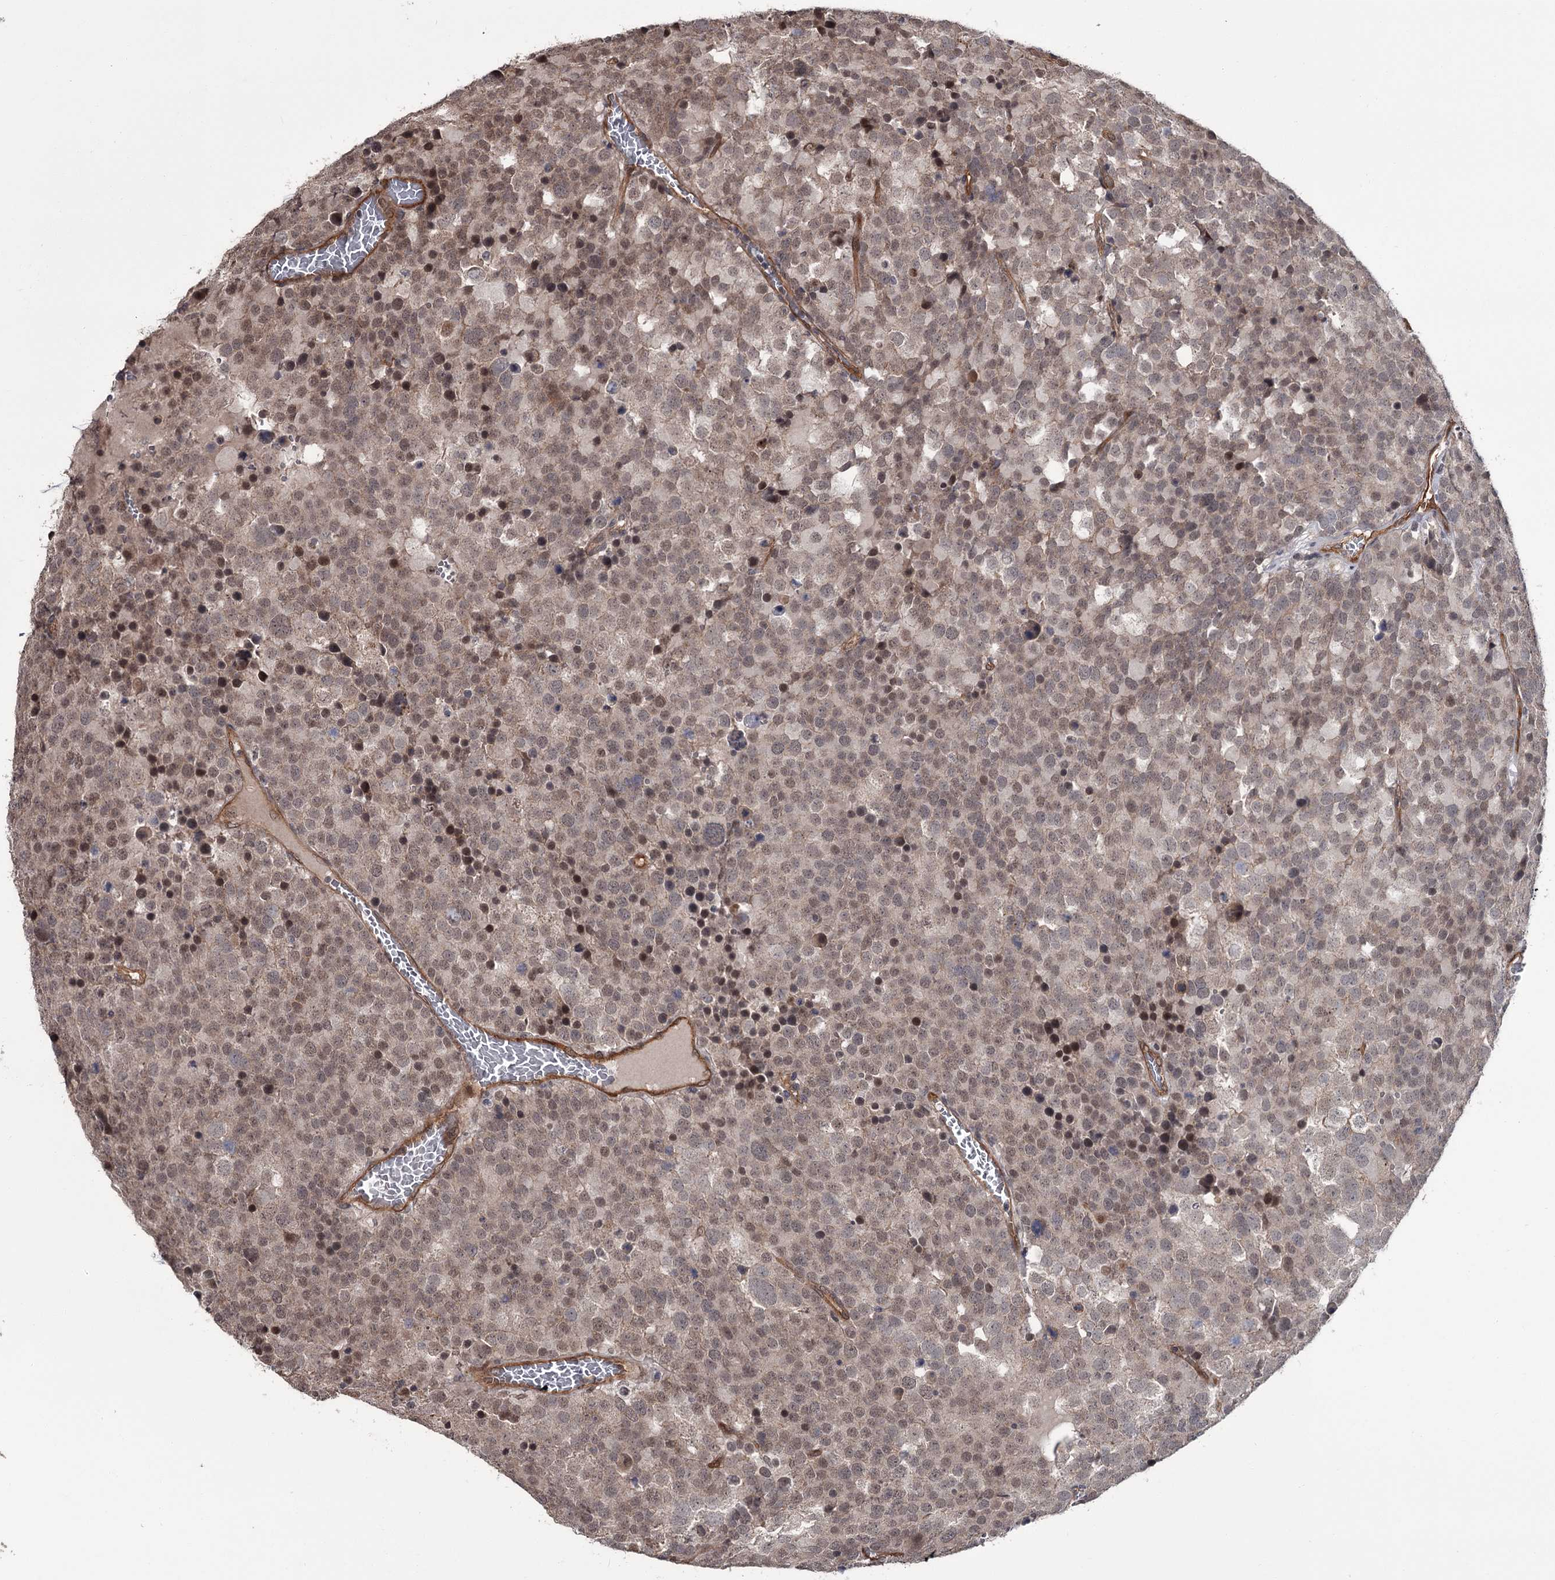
{"staining": {"intensity": "moderate", "quantity": ">75%", "location": "nuclear"}, "tissue": "testis cancer", "cell_type": "Tumor cells", "image_type": "cancer", "snomed": [{"axis": "morphology", "description": "Seminoma, NOS"}, {"axis": "topography", "description": "Testis"}], "caption": "Protein positivity by immunohistochemistry displays moderate nuclear expression in about >75% of tumor cells in testis seminoma. (Stains: DAB in brown, nuclei in blue, Microscopy: brightfield microscopy at high magnification).", "gene": "CDC42EP2", "patient": {"sex": "male", "age": 71}}